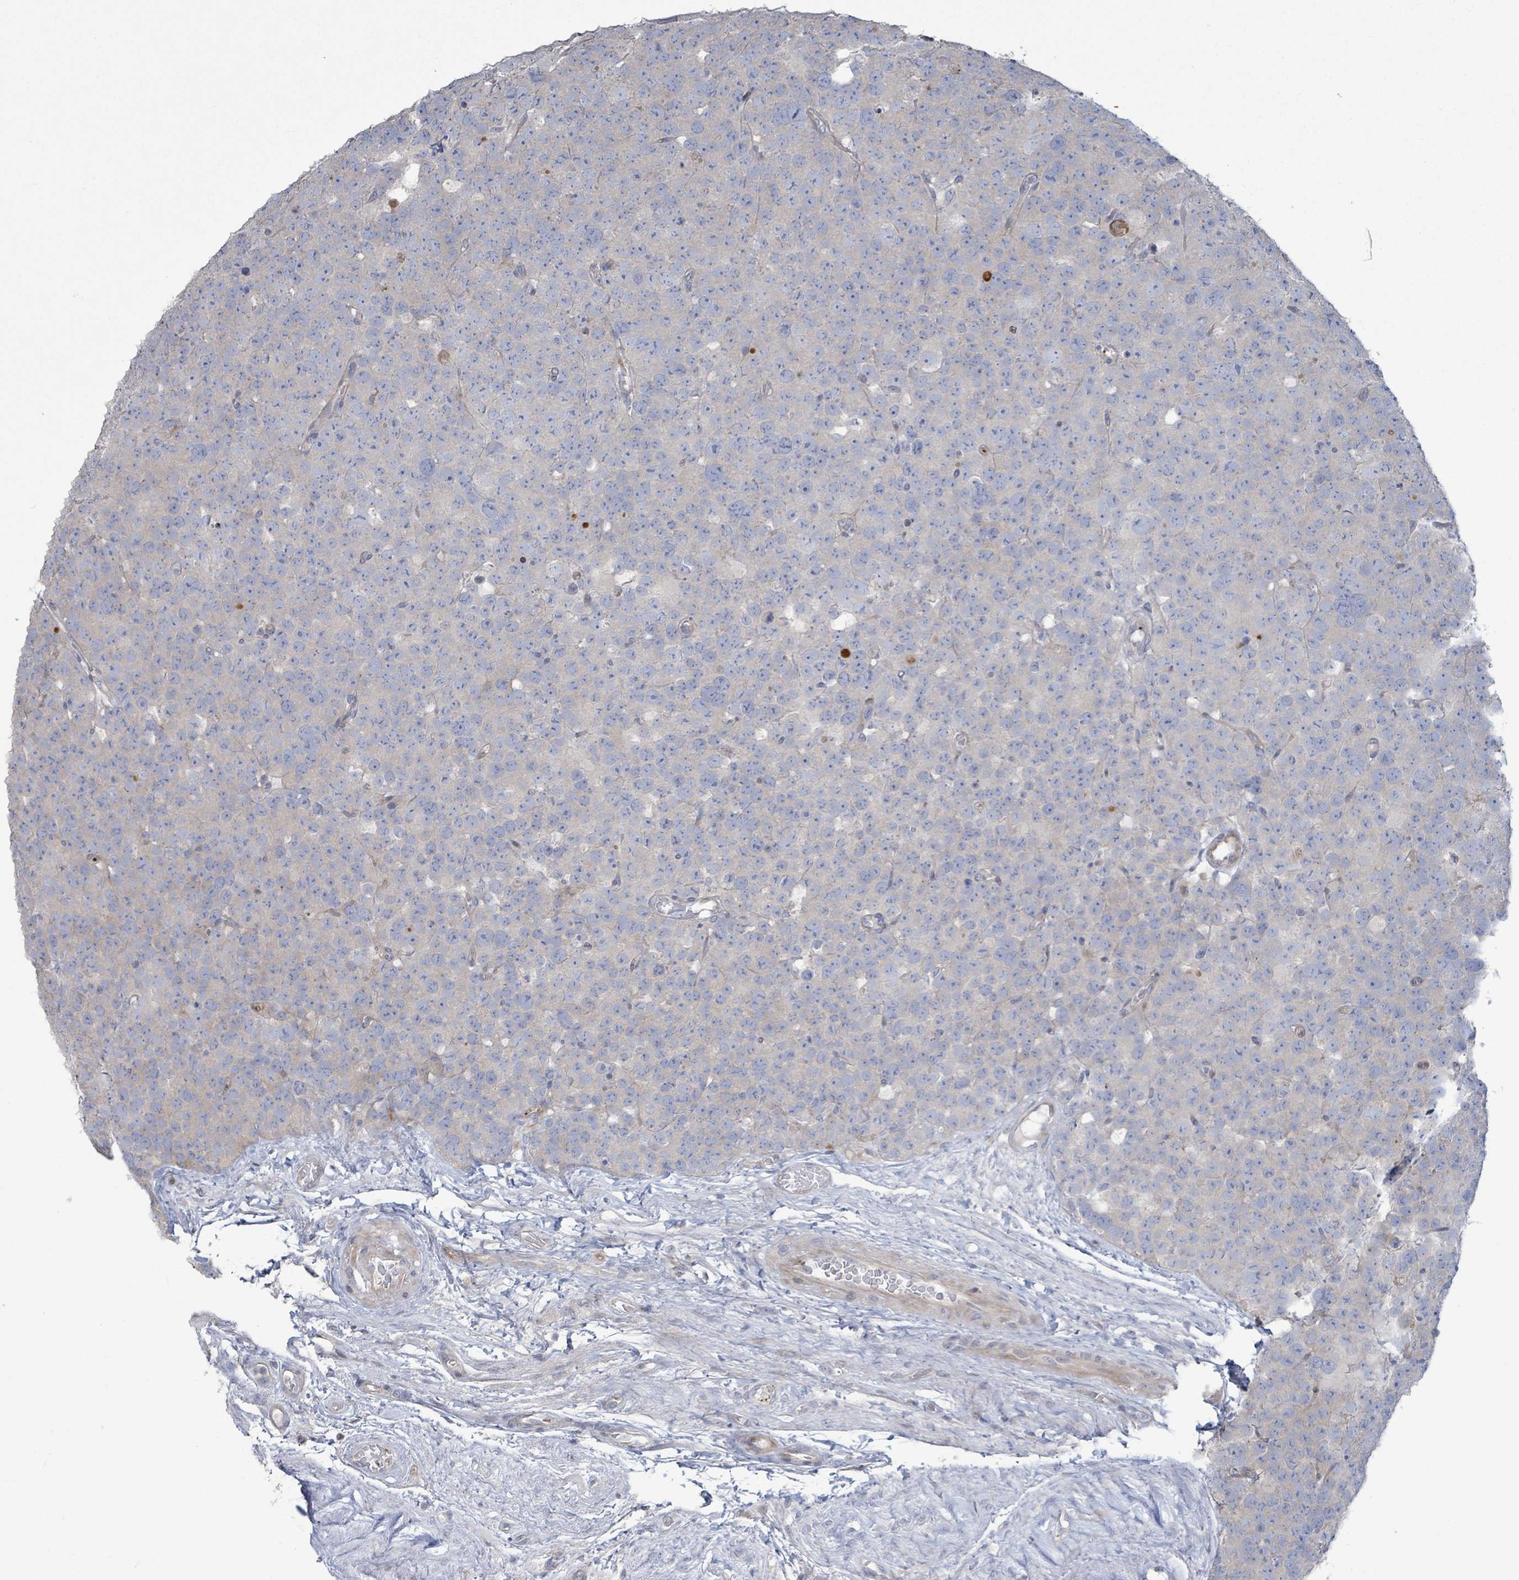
{"staining": {"intensity": "weak", "quantity": "<25%", "location": "cytoplasmic/membranous"}, "tissue": "testis cancer", "cell_type": "Tumor cells", "image_type": "cancer", "snomed": [{"axis": "morphology", "description": "Seminoma, NOS"}, {"axis": "topography", "description": "Testis"}], "caption": "Immunohistochemistry of human testis seminoma displays no expression in tumor cells. Nuclei are stained in blue.", "gene": "LILRA4", "patient": {"sex": "male", "age": 71}}